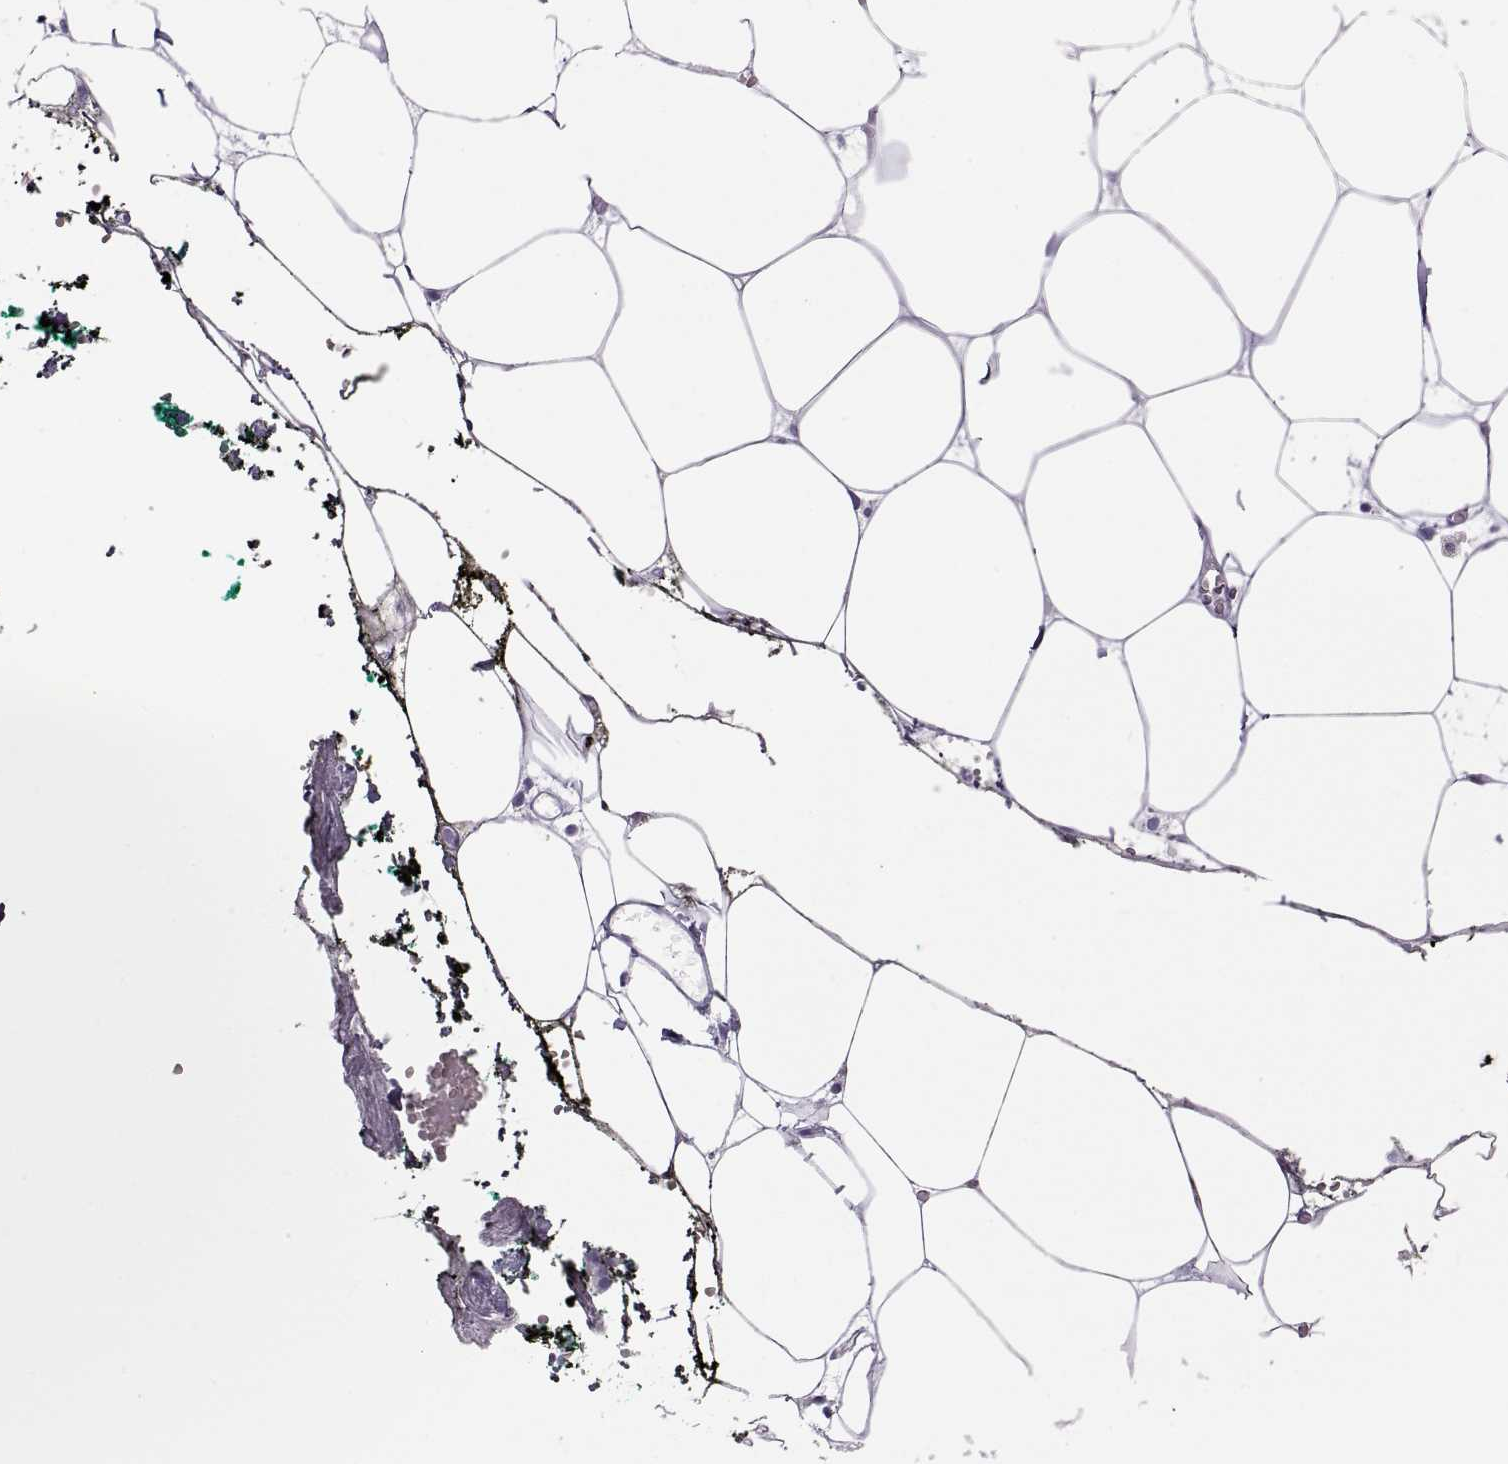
{"staining": {"intensity": "negative", "quantity": "none", "location": "none"}, "tissue": "adipose tissue", "cell_type": "Adipocytes", "image_type": "normal", "snomed": [{"axis": "morphology", "description": "Normal tissue, NOS"}, {"axis": "topography", "description": "Adipose tissue"}, {"axis": "topography", "description": "Pancreas"}, {"axis": "topography", "description": "Peripheral nerve tissue"}], "caption": "Immunohistochemistry (IHC) micrograph of normal adipose tissue: adipose tissue stained with DAB reveals no significant protein expression in adipocytes.", "gene": "SEMG1", "patient": {"sex": "female", "age": 58}}